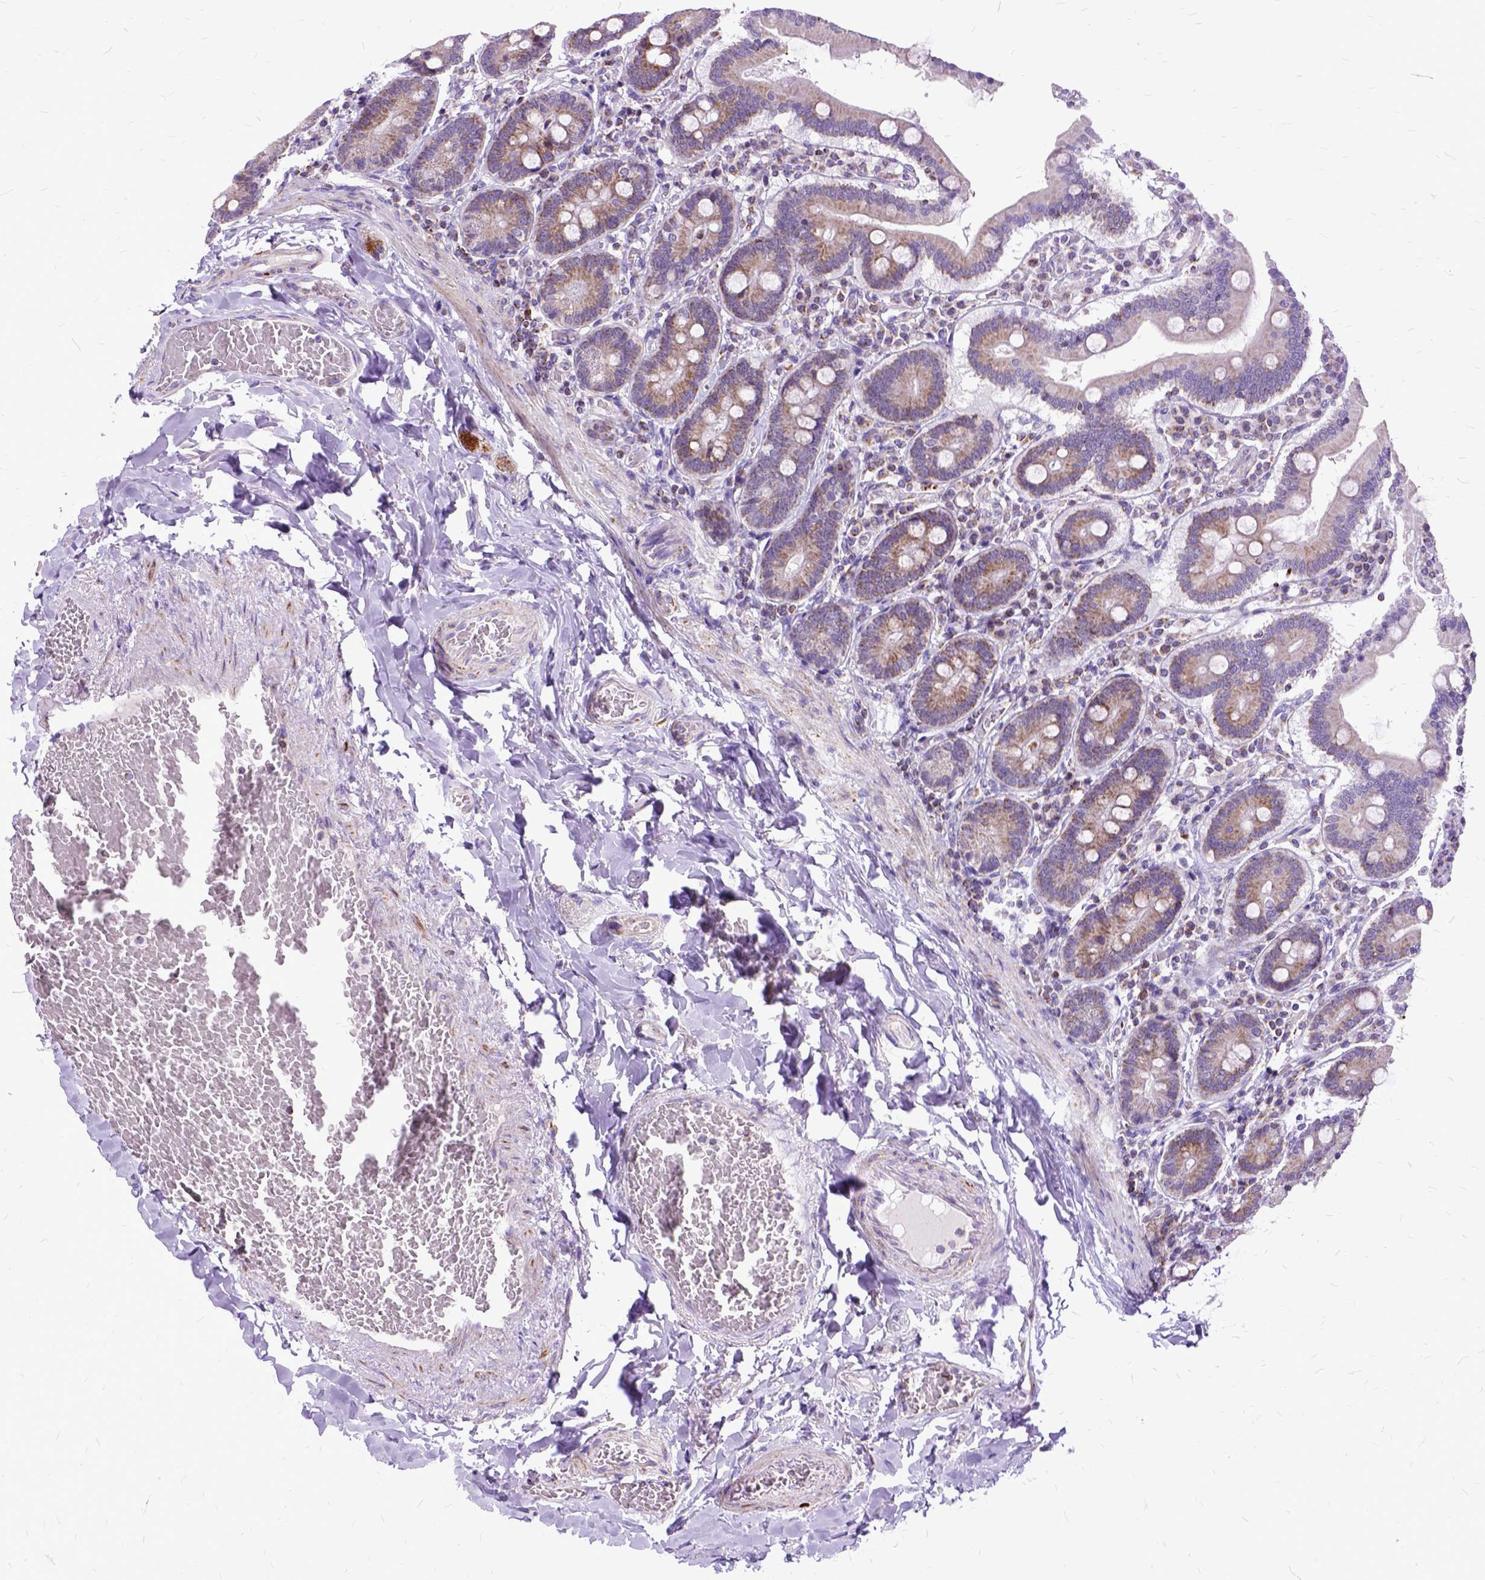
{"staining": {"intensity": "moderate", "quantity": "25%-75%", "location": "cytoplasmic/membranous"}, "tissue": "duodenum", "cell_type": "Glandular cells", "image_type": "normal", "snomed": [{"axis": "morphology", "description": "Normal tissue, NOS"}, {"axis": "topography", "description": "Duodenum"}], "caption": "A medium amount of moderate cytoplasmic/membranous staining is identified in about 25%-75% of glandular cells in benign duodenum. (DAB (3,3'-diaminobenzidine) IHC, brown staining for protein, blue staining for nuclei).", "gene": "OXCT1", "patient": {"sex": "female", "age": 62}}